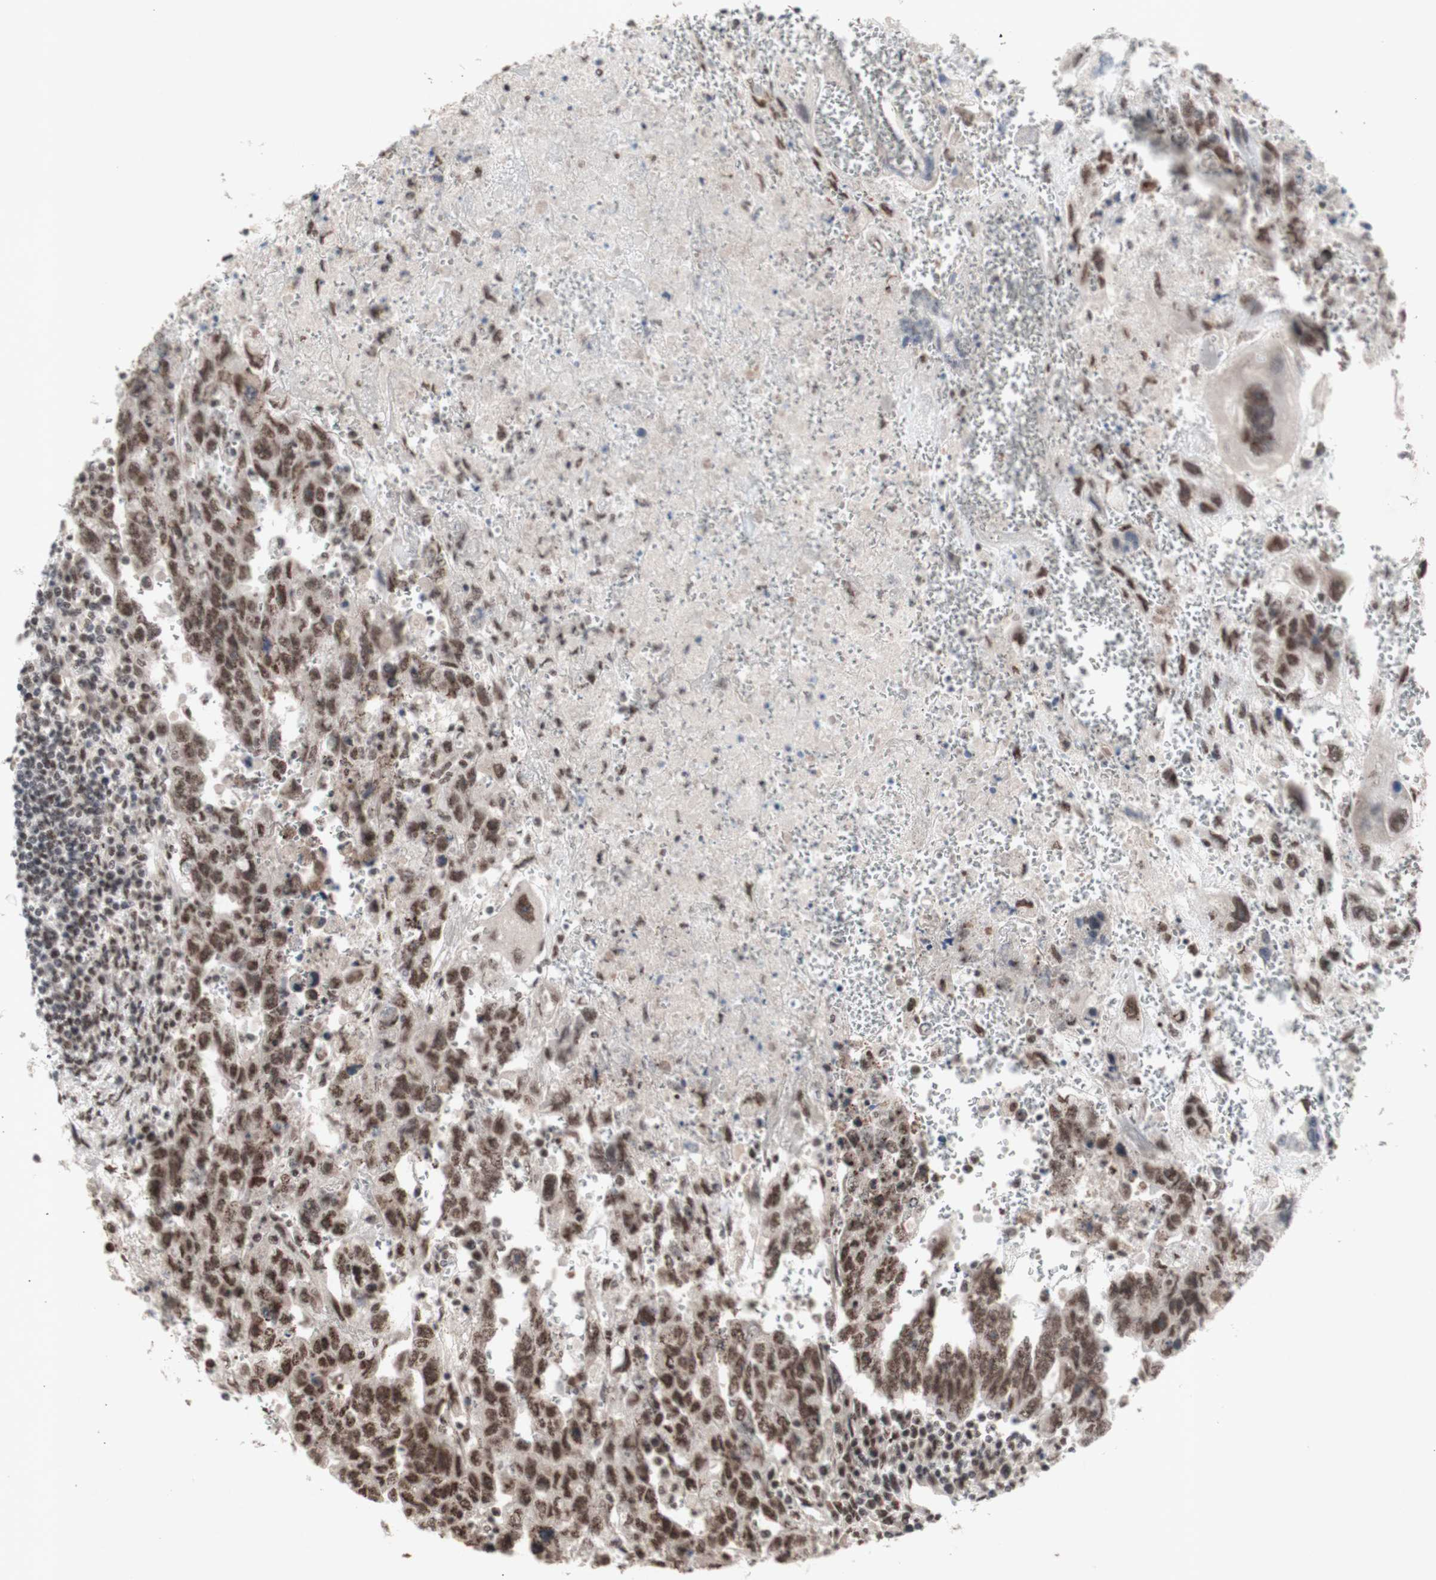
{"staining": {"intensity": "moderate", "quantity": ">75%", "location": "nuclear"}, "tissue": "testis cancer", "cell_type": "Tumor cells", "image_type": "cancer", "snomed": [{"axis": "morphology", "description": "Carcinoma, Embryonal, NOS"}, {"axis": "topography", "description": "Testis"}], "caption": "IHC of testis cancer exhibits medium levels of moderate nuclear staining in approximately >75% of tumor cells. (IHC, brightfield microscopy, high magnification).", "gene": "SFPQ", "patient": {"sex": "male", "age": 28}}